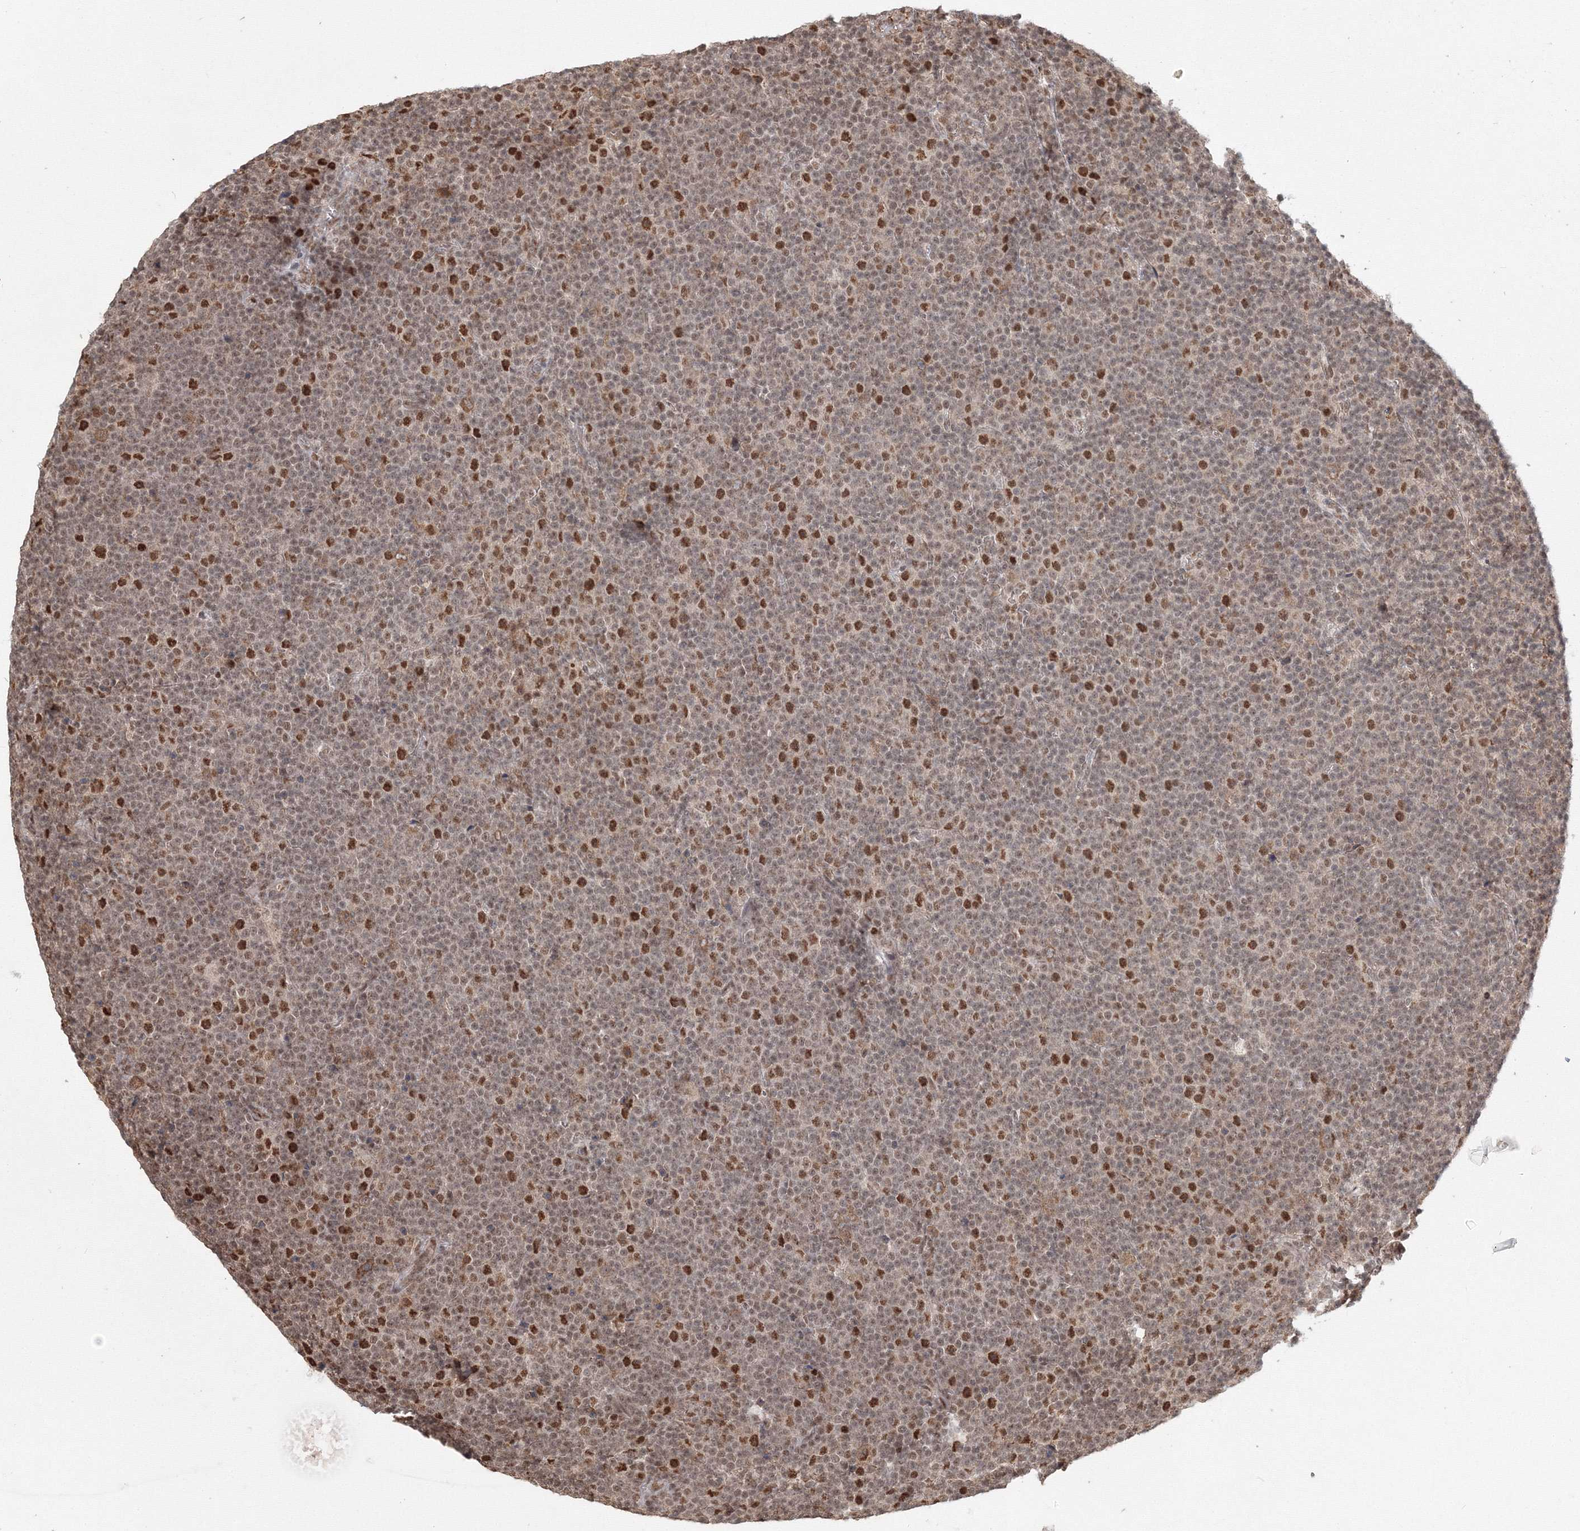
{"staining": {"intensity": "moderate", "quantity": "25%-75%", "location": "nuclear"}, "tissue": "lymphoma", "cell_type": "Tumor cells", "image_type": "cancer", "snomed": [{"axis": "morphology", "description": "Malignant lymphoma, non-Hodgkin's type, Low grade"}, {"axis": "topography", "description": "Lymph node"}], "caption": "This is a photomicrograph of immunohistochemistry (IHC) staining of lymphoma, which shows moderate expression in the nuclear of tumor cells.", "gene": "IWS1", "patient": {"sex": "female", "age": 67}}